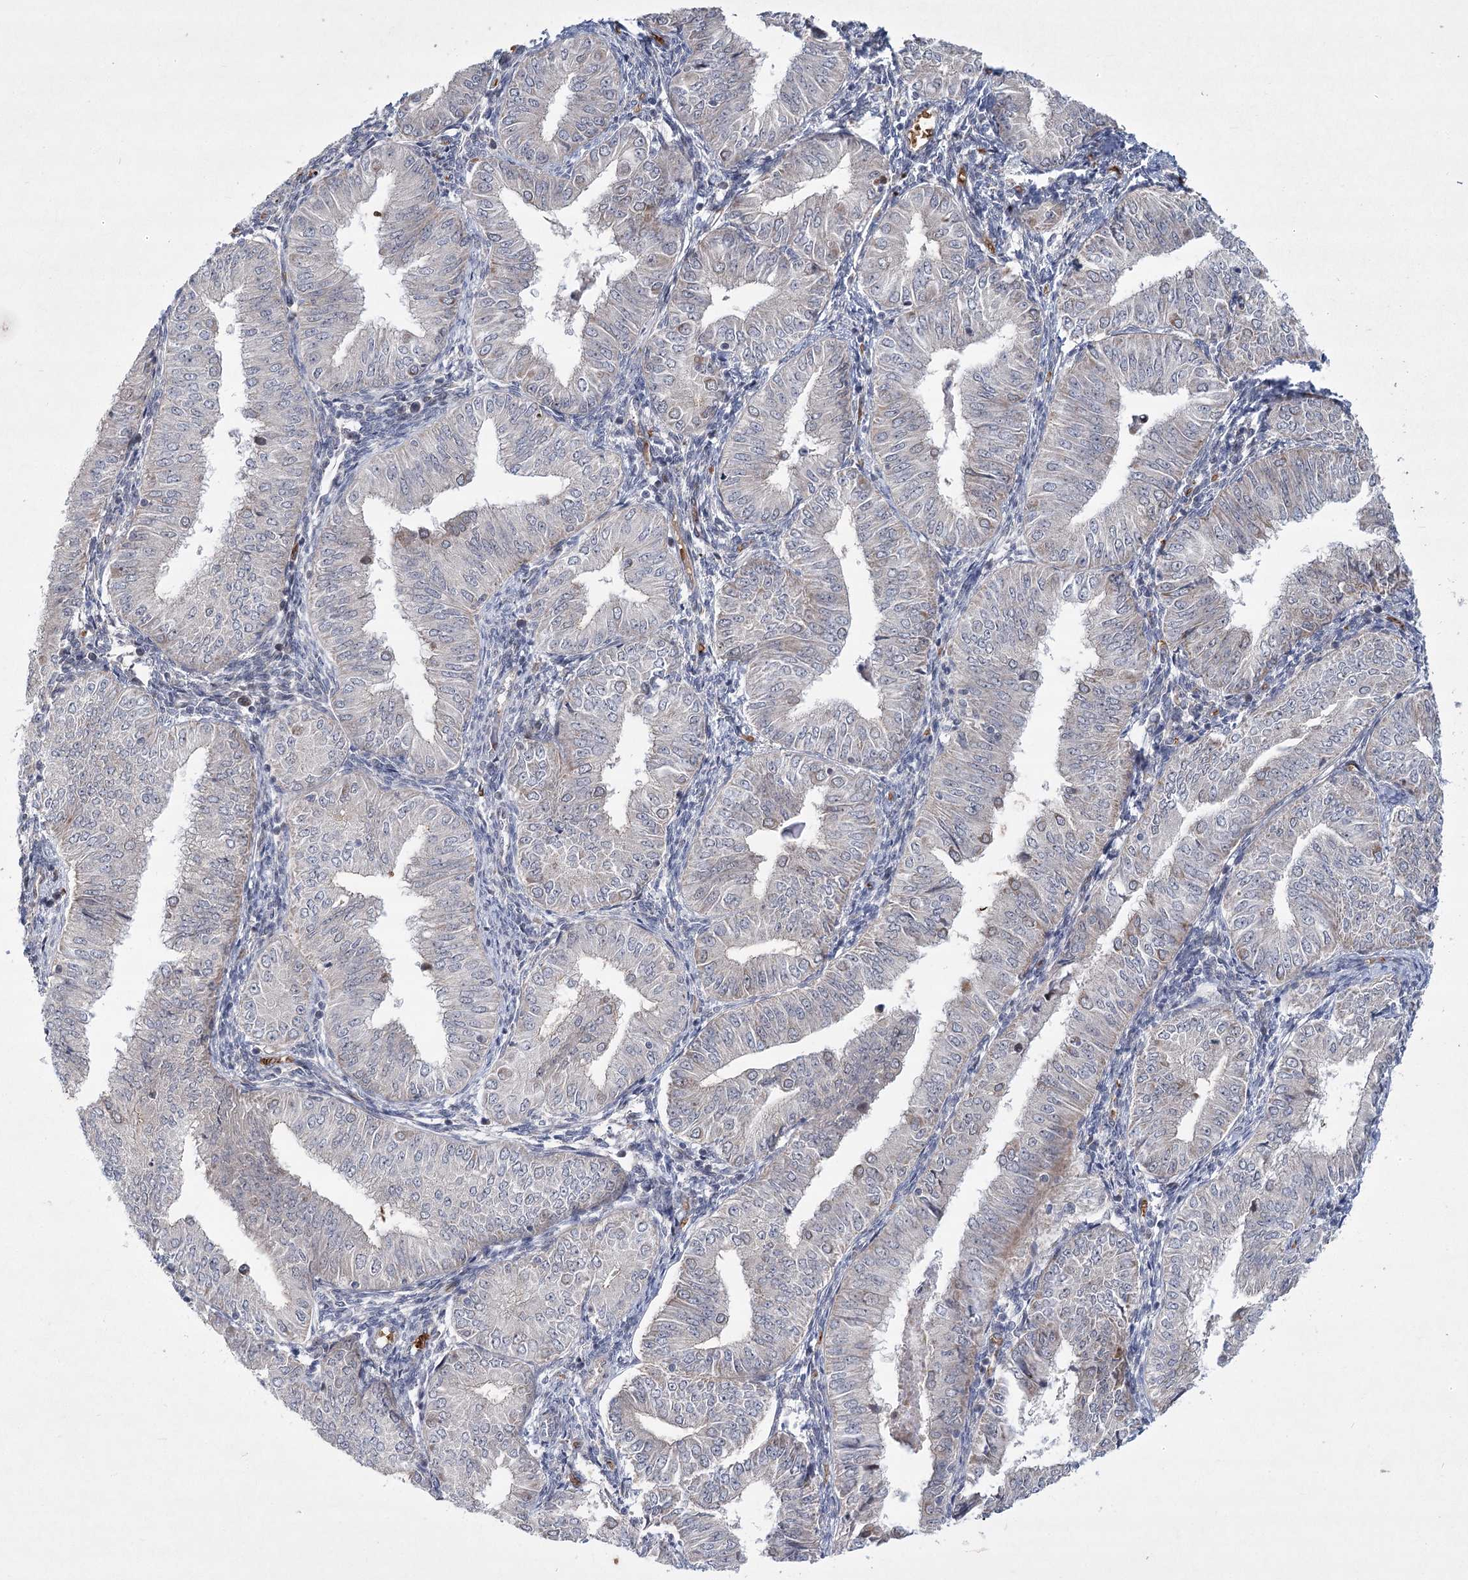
{"staining": {"intensity": "negative", "quantity": "none", "location": "none"}, "tissue": "endometrial cancer", "cell_type": "Tumor cells", "image_type": "cancer", "snomed": [{"axis": "morphology", "description": "Normal tissue, NOS"}, {"axis": "morphology", "description": "Adenocarcinoma, NOS"}, {"axis": "topography", "description": "Endometrium"}], "caption": "Tumor cells show no significant staining in endometrial cancer (adenocarcinoma). (Stains: DAB (3,3'-diaminobenzidine) IHC with hematoxylin counter stain, Microscopy: brightfield microscopy at high magnification).", "gene": "NSMCE4A", "patient": {"sex": "female", "age": 53}}